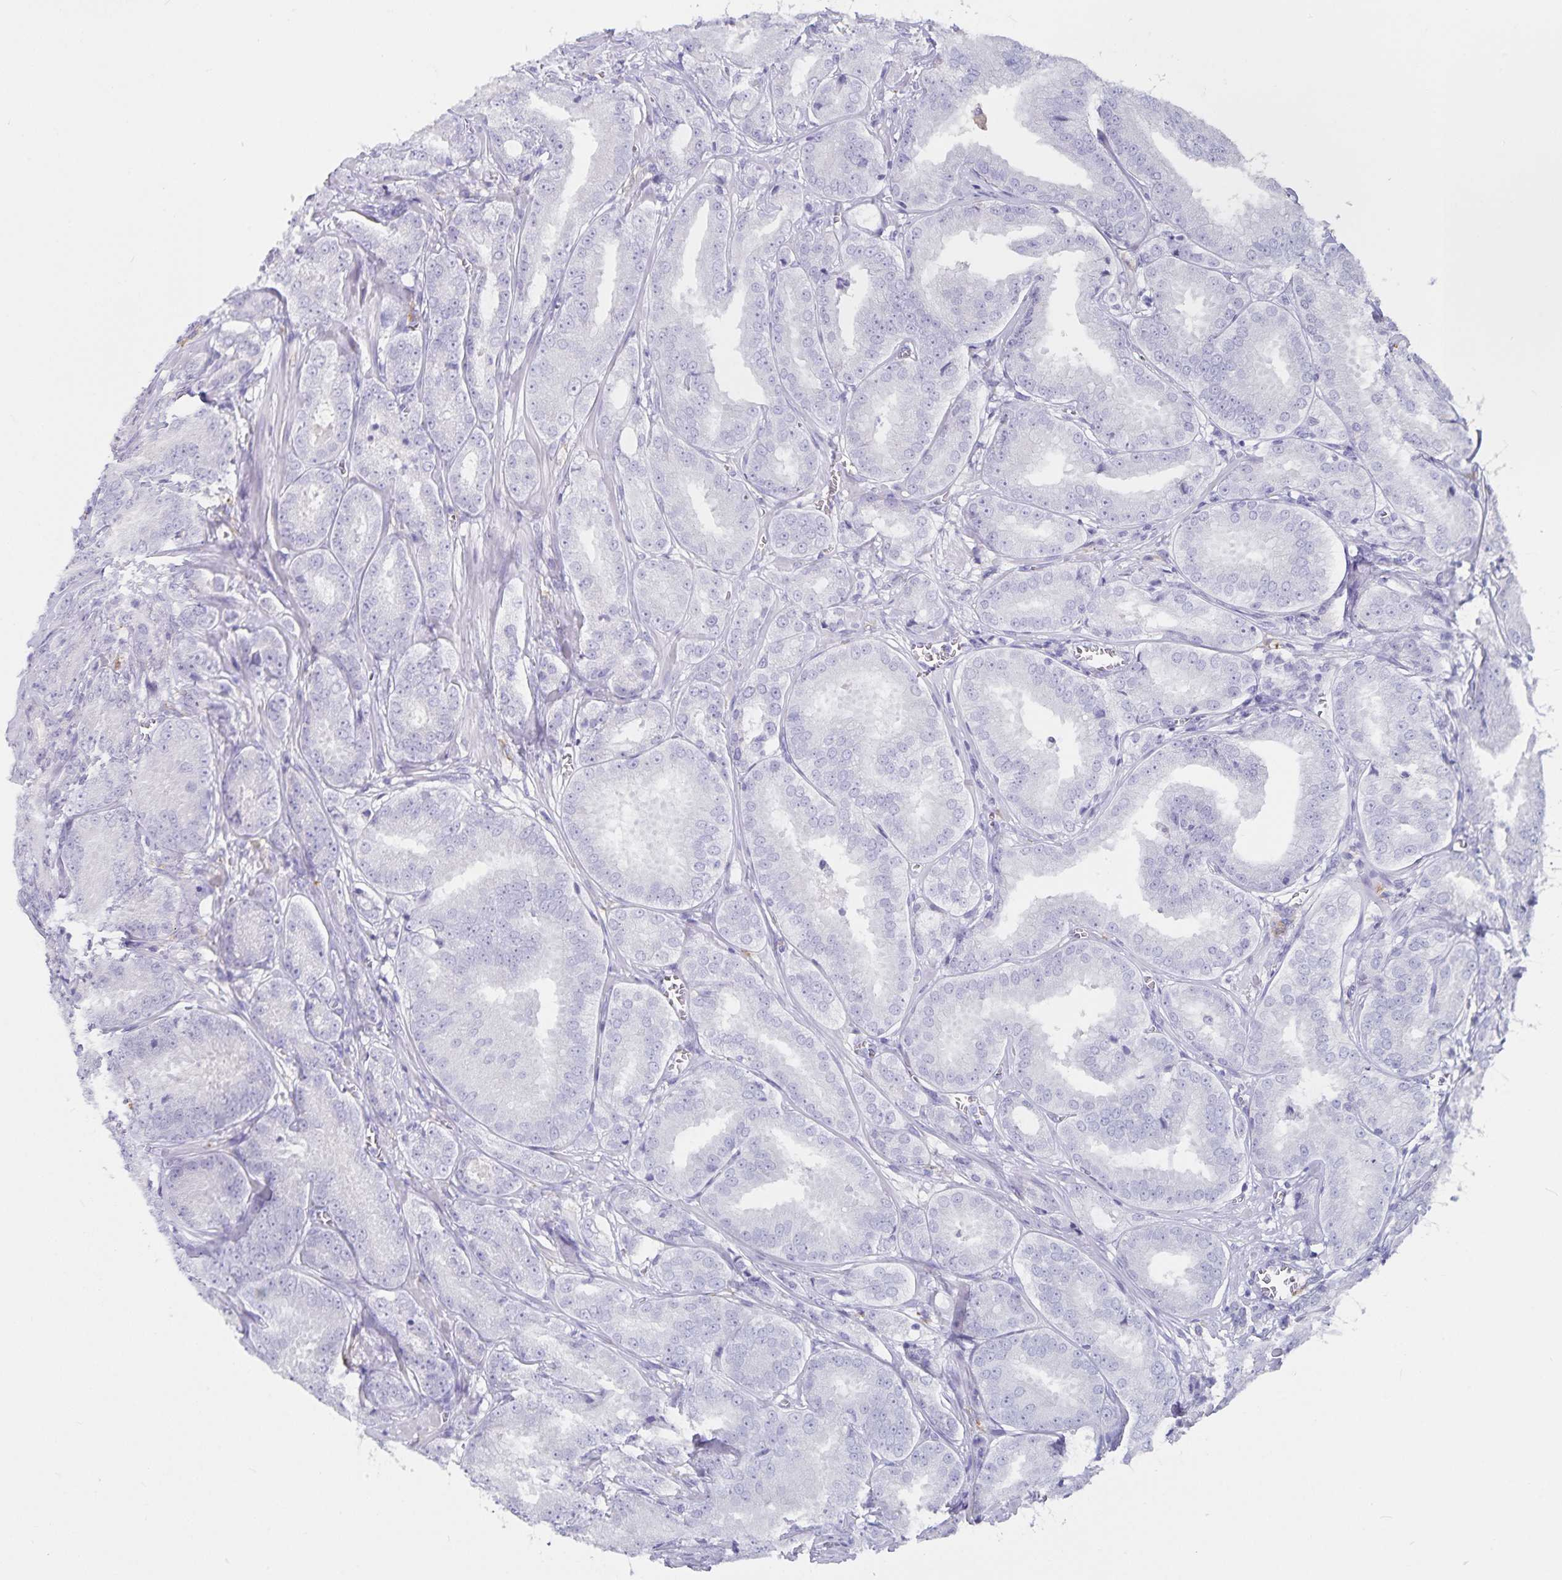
{"staining": {"intensity": "negative", "quantity": "none", "location": "none"}, "tissue": "prostate cancer", "cell_type": "Tumor cells", "image_type": "cancer", "snomed": [{"axis": "morphology", "description": "Adenocarcinoma, High grade"}, {"axis": "topography", "description": "Prostate"}], "caption": "Micrograph shows no protein staining in tumor cells of high-grade adenocarcinoma (prostate) tissue.", "gene": "PLAC1", "patient": {"sex": "male", "age": 64}}